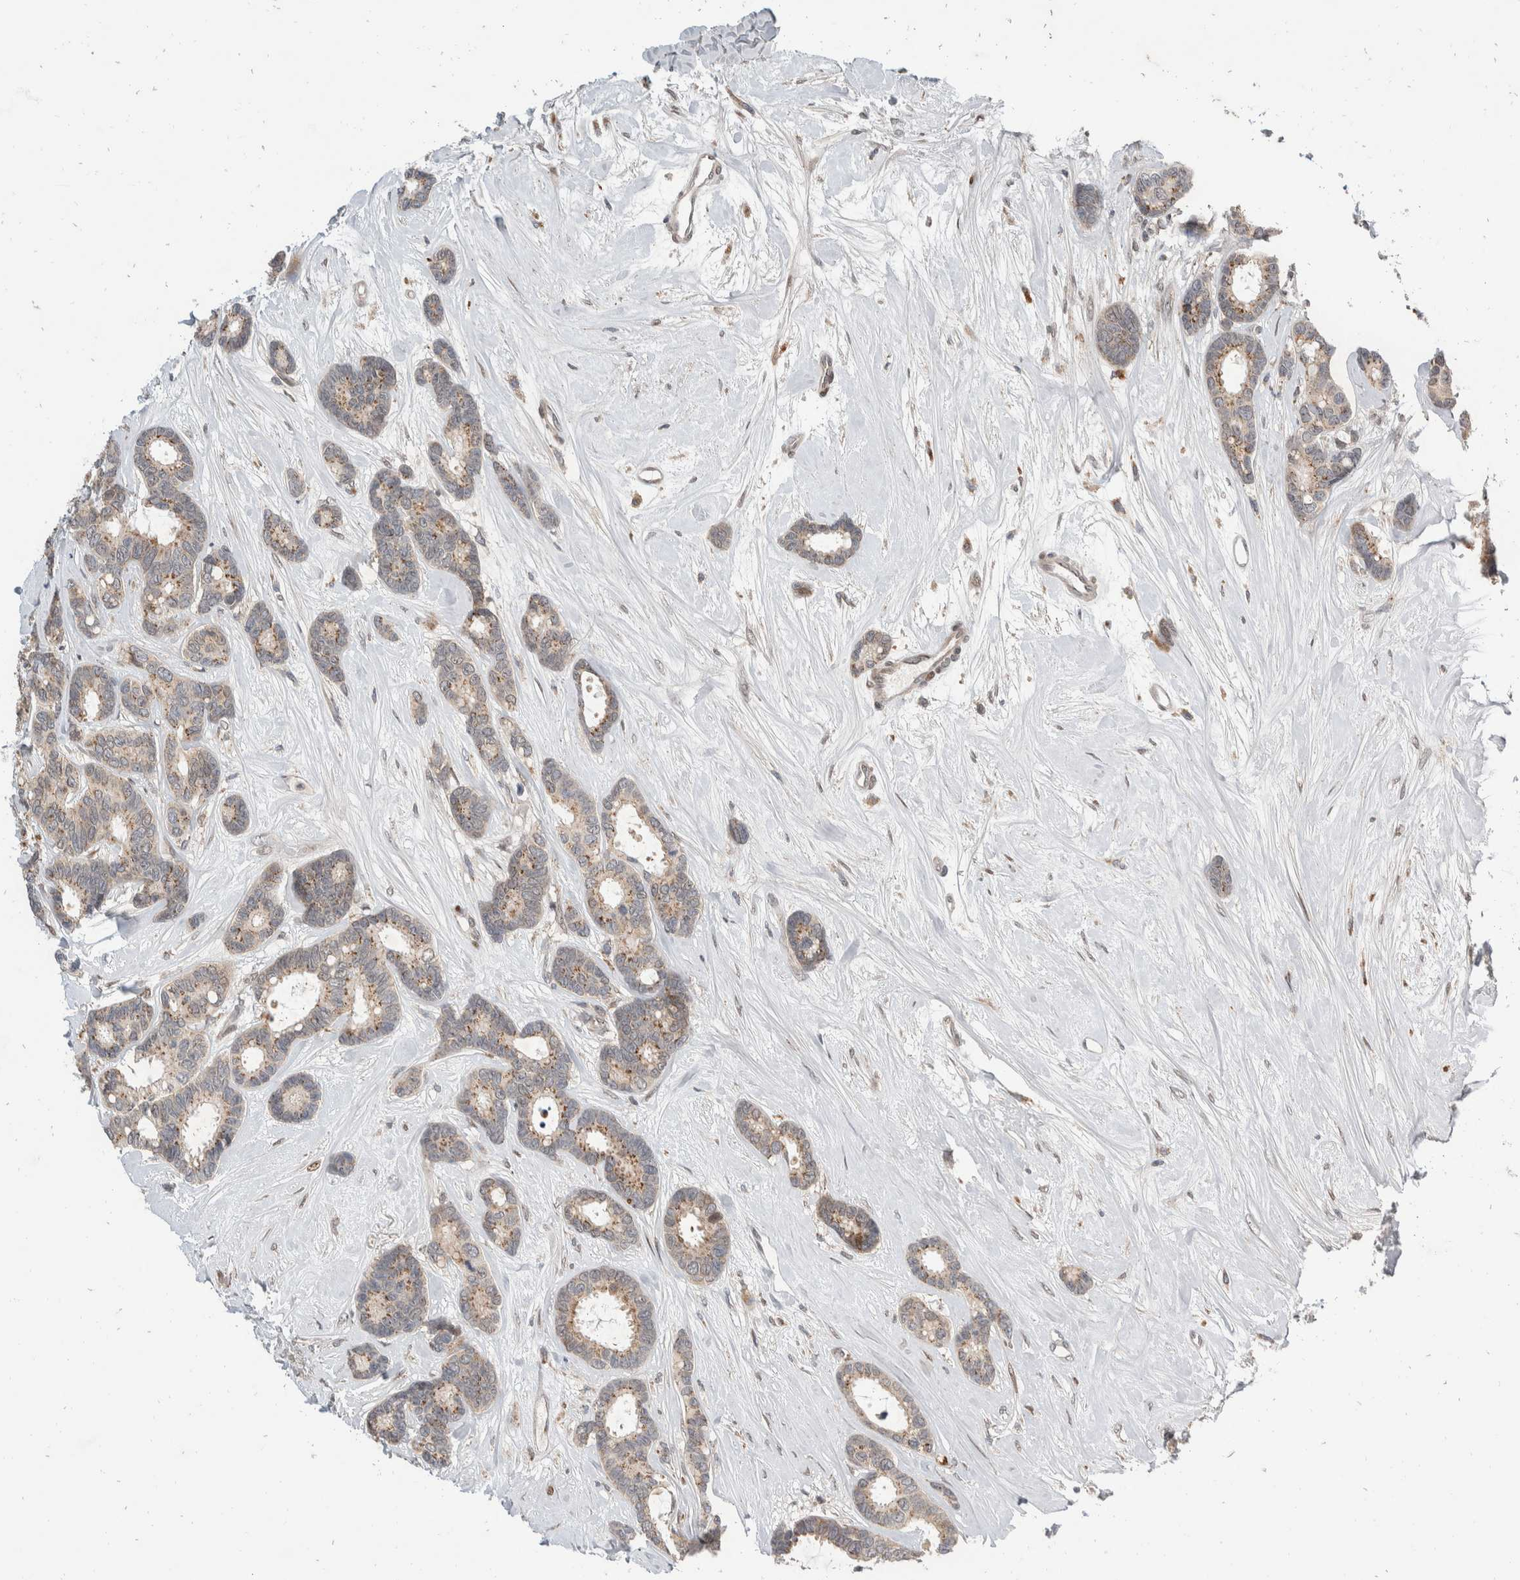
{"staining": {"intensity": "moderate", "quantity": "25%-75%", "location": "cytoplasmic/membranous"}, "tissue": "breast cancer", "cell_type": "Tumor cells", "image_type": "cancer", "snomed": [{"axis": "morphology", "description": "Duct carcinoma"}, {"axis": "topography", "description": "Breast"}], "caption": "Infiltrating ductal carcinoma (breast) stained with a protein marker shows moderate staining in tumor cells.", "gene": "ZNF703", "patient": {"sex": "female", "age": 87}}